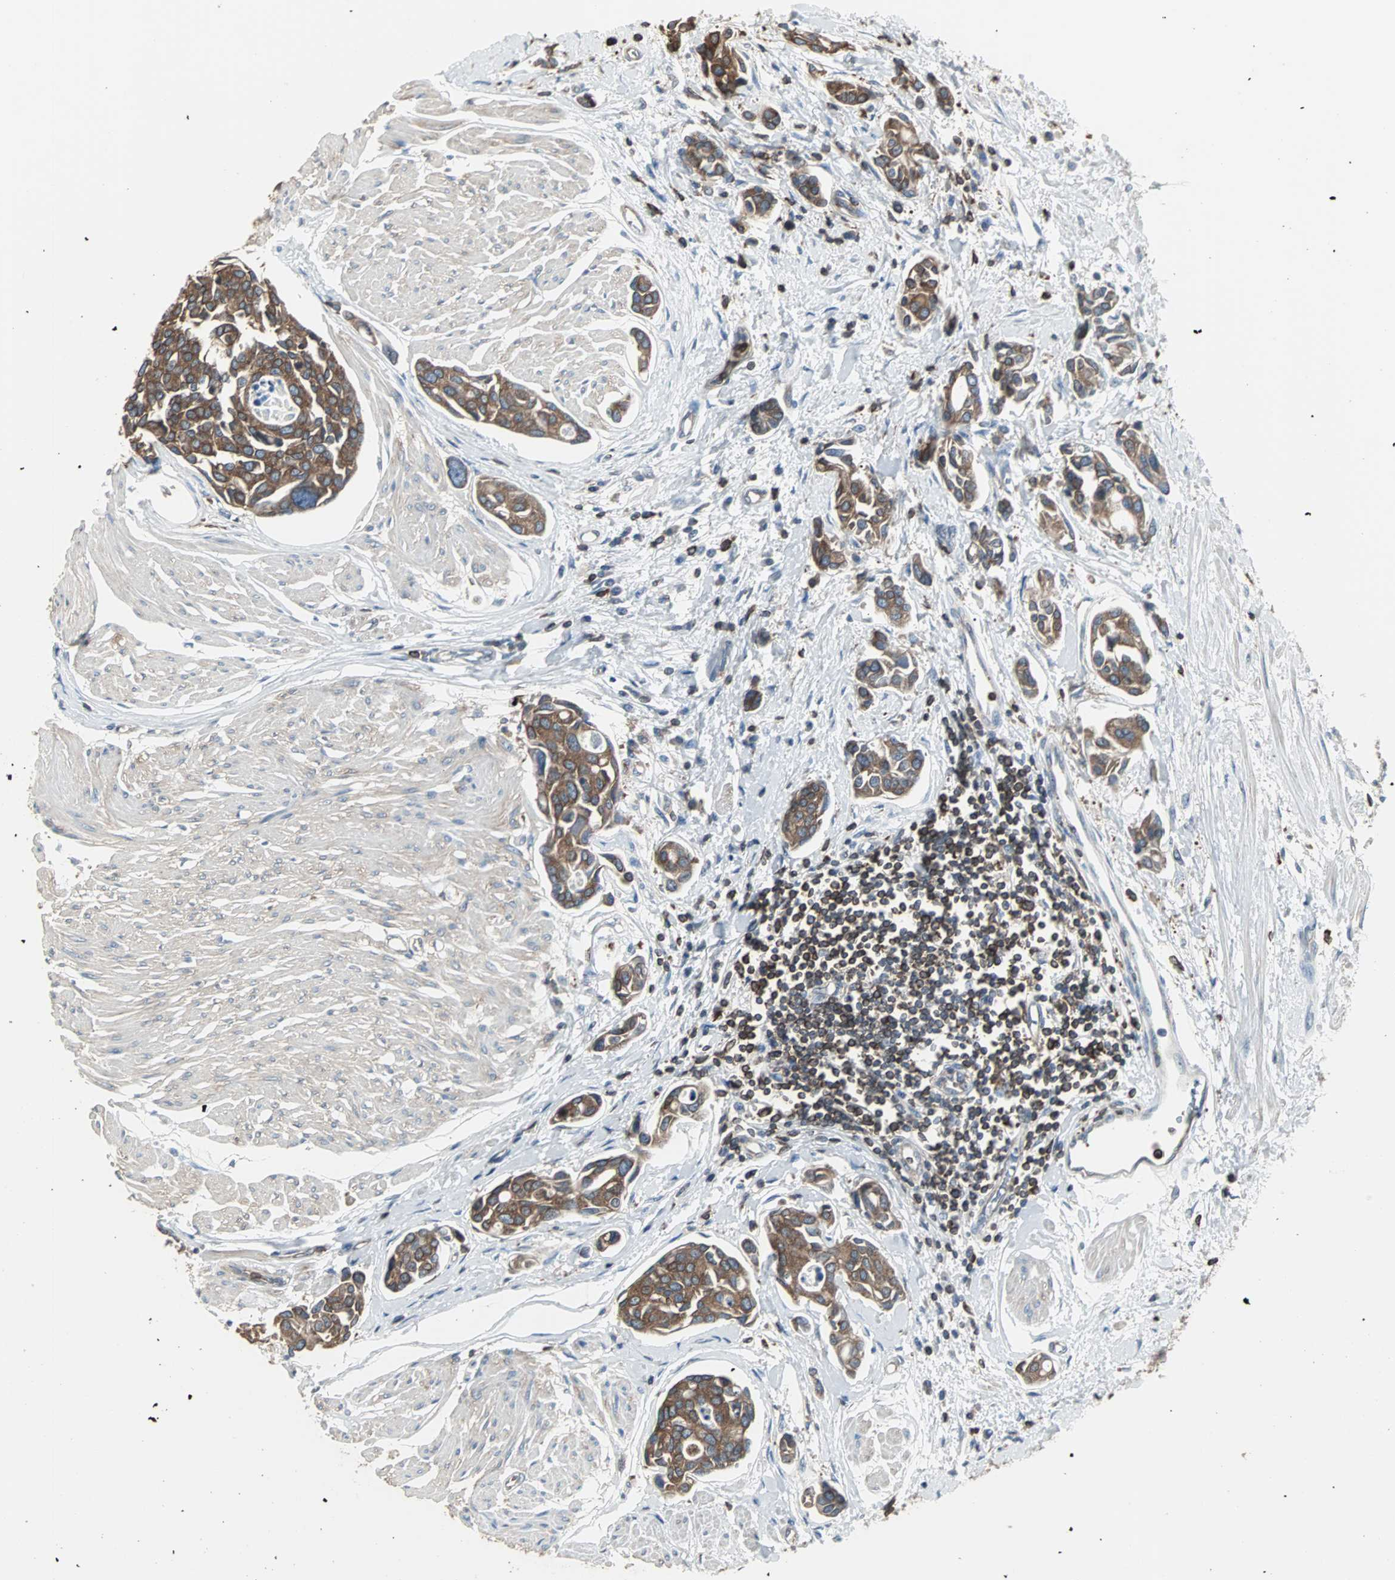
{"staining": {"intensity": "strong", "quantity": ">75%", "location": "cytoplasmic/membranous"}, "tissue": "urothelial cancer", "cell_type": "Tumor cells", "image_type": "cancer", "snomed": [{"axis": "morphology", "description": "Urothelial carcinoma, High grade"}, {"axis": "topography", "description": "Urinary bladder"}], "caption": "Tumor cells show high levels of strong cytoplasmic/membranous expression in approximately >75% of cells in human urothelial cancer. Nuclei are stained in blue.", "gene": "LRRFIP1", "patient": {"sex": "male", "age": 78}}